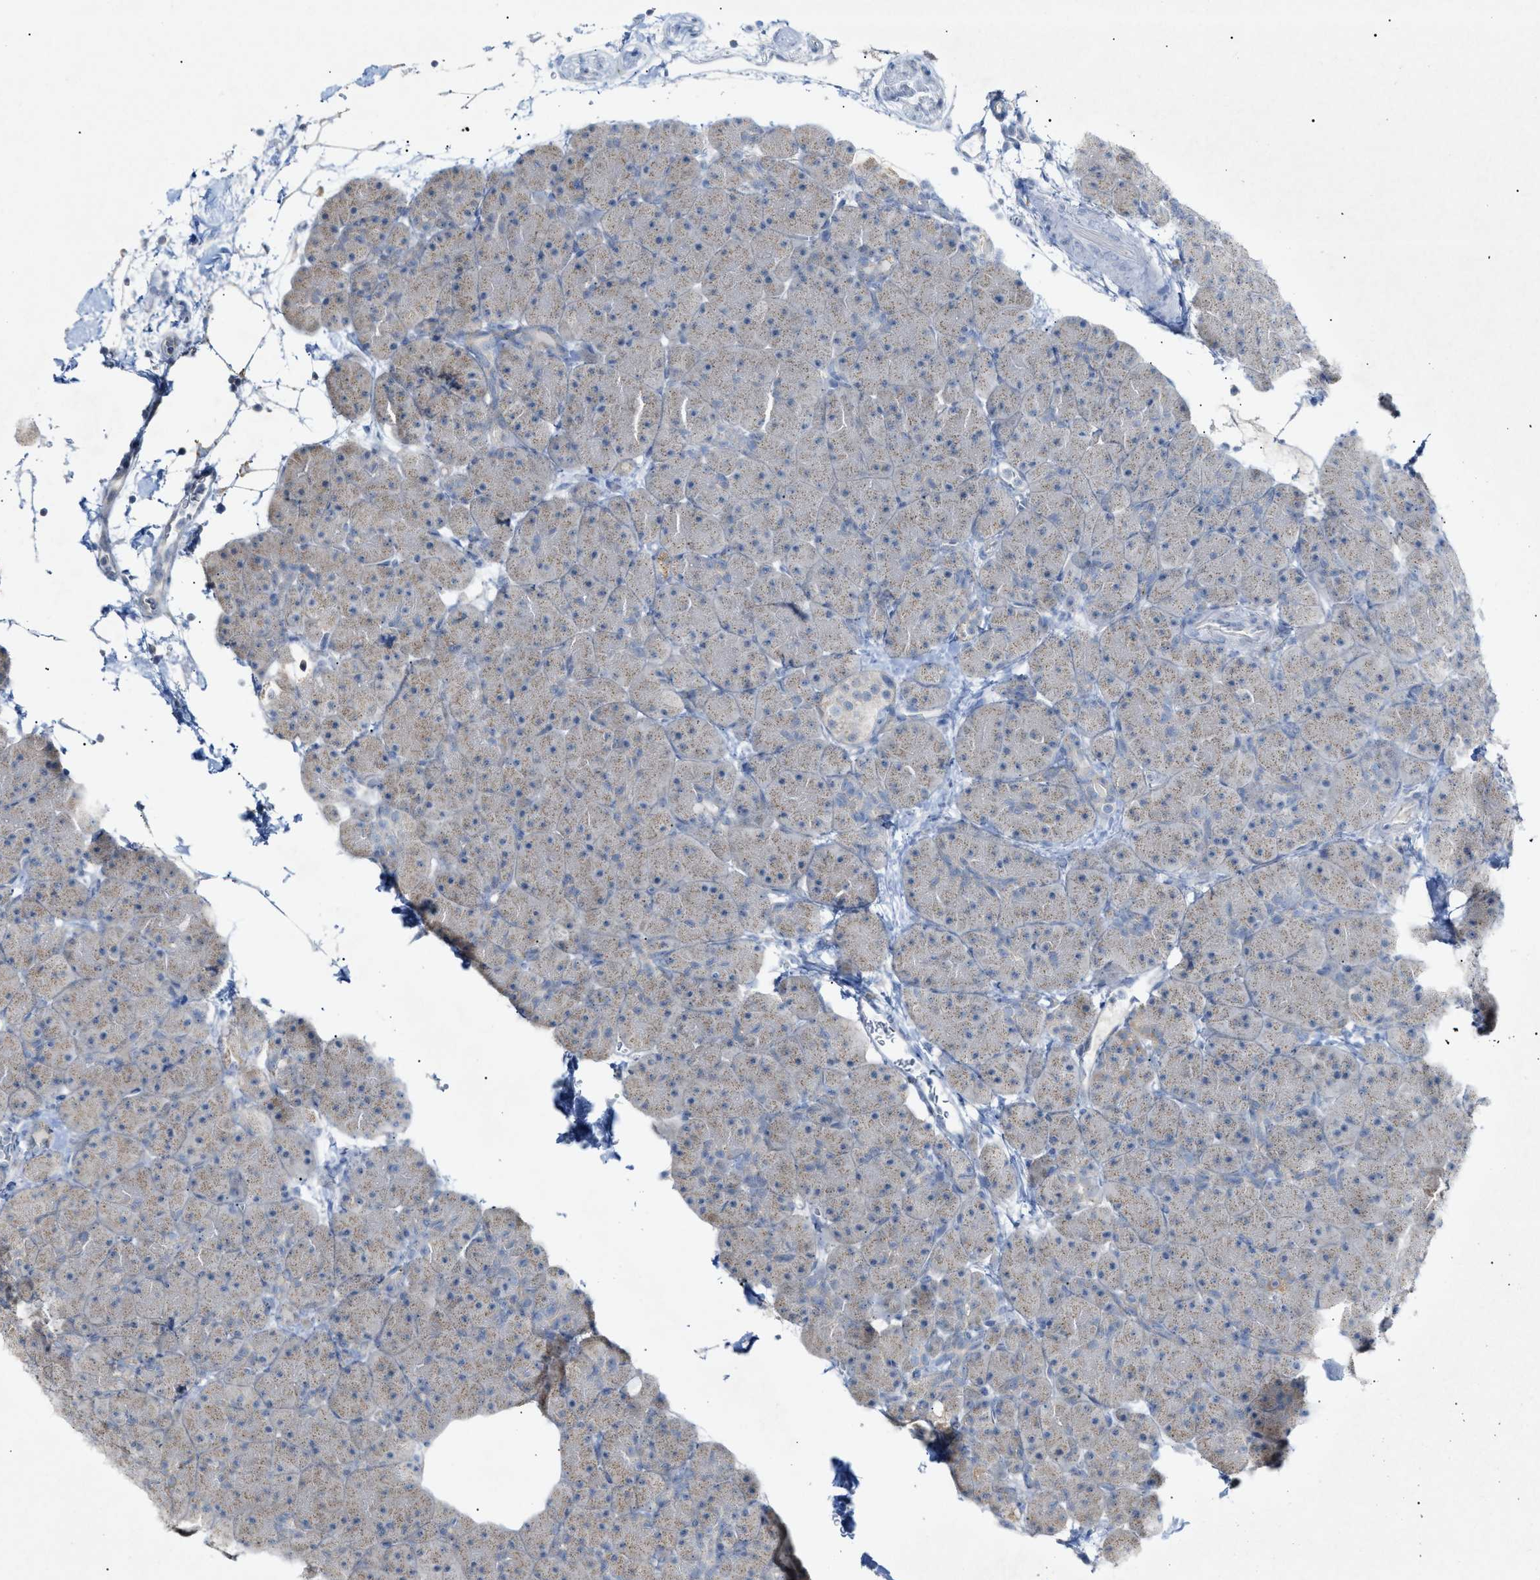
{"staining": {"intensity": "weak", "quantity": "25%-75%", "location": "cytoplasmic/membranous"}, "tissue": "pancreas", "cell_type": "Exocrine glandular cells", "image_type": "normal", "snomed": [{"axis": "morphology", "description": "Normal tissue, NOS"}, {"axis": "topography", "description": "Pancreas"}], "caption": "Brown immunohistochemical staining in normal pancreas shows weak cytoplasmic/membranous positivity in about 25%-75% of exocrine glandular cells.", "gene": "SLC25A31", "patient": {"sex": "male", "age": 66}}